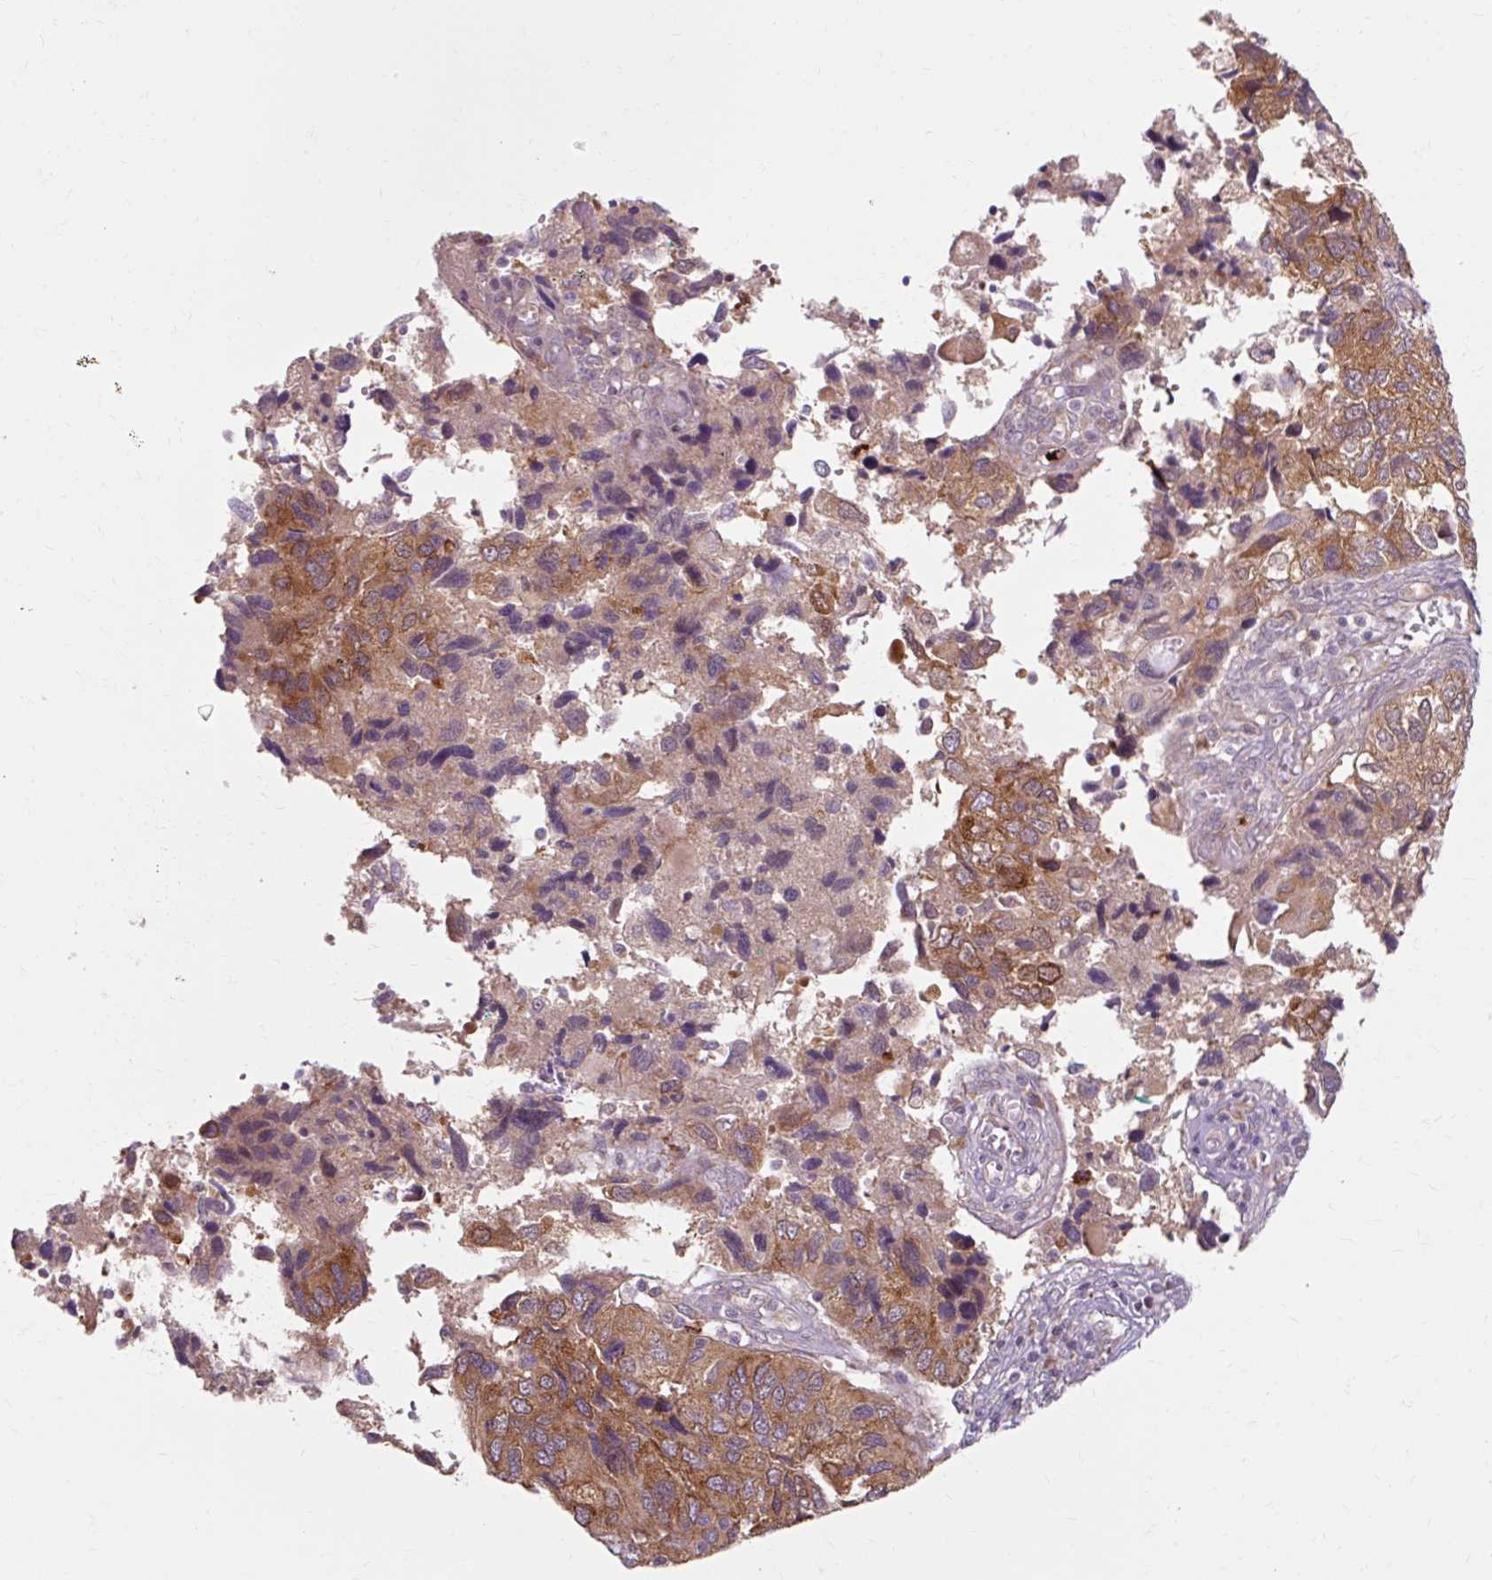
{"staining": {"intensity": "moderate", "quantity": ">75%", "location": "cytoplasmic/membranous"}, "tissue": "endometrial cancer", "cell_type": "Tumor cells", "image_type": "cancer", "snomed": [{"axis": "morphology", "description": "Carcinoma, NOS"}, {"axis": "topography", "description": "Uterus"}], "caption": "Endometrial carcinoma tissue exhibits moderate cytoplasmic/membranous staining in approximately >75% of tumor cells", "gene": "GEMIN2", "patient": {"sex": "female", "age": 76}}